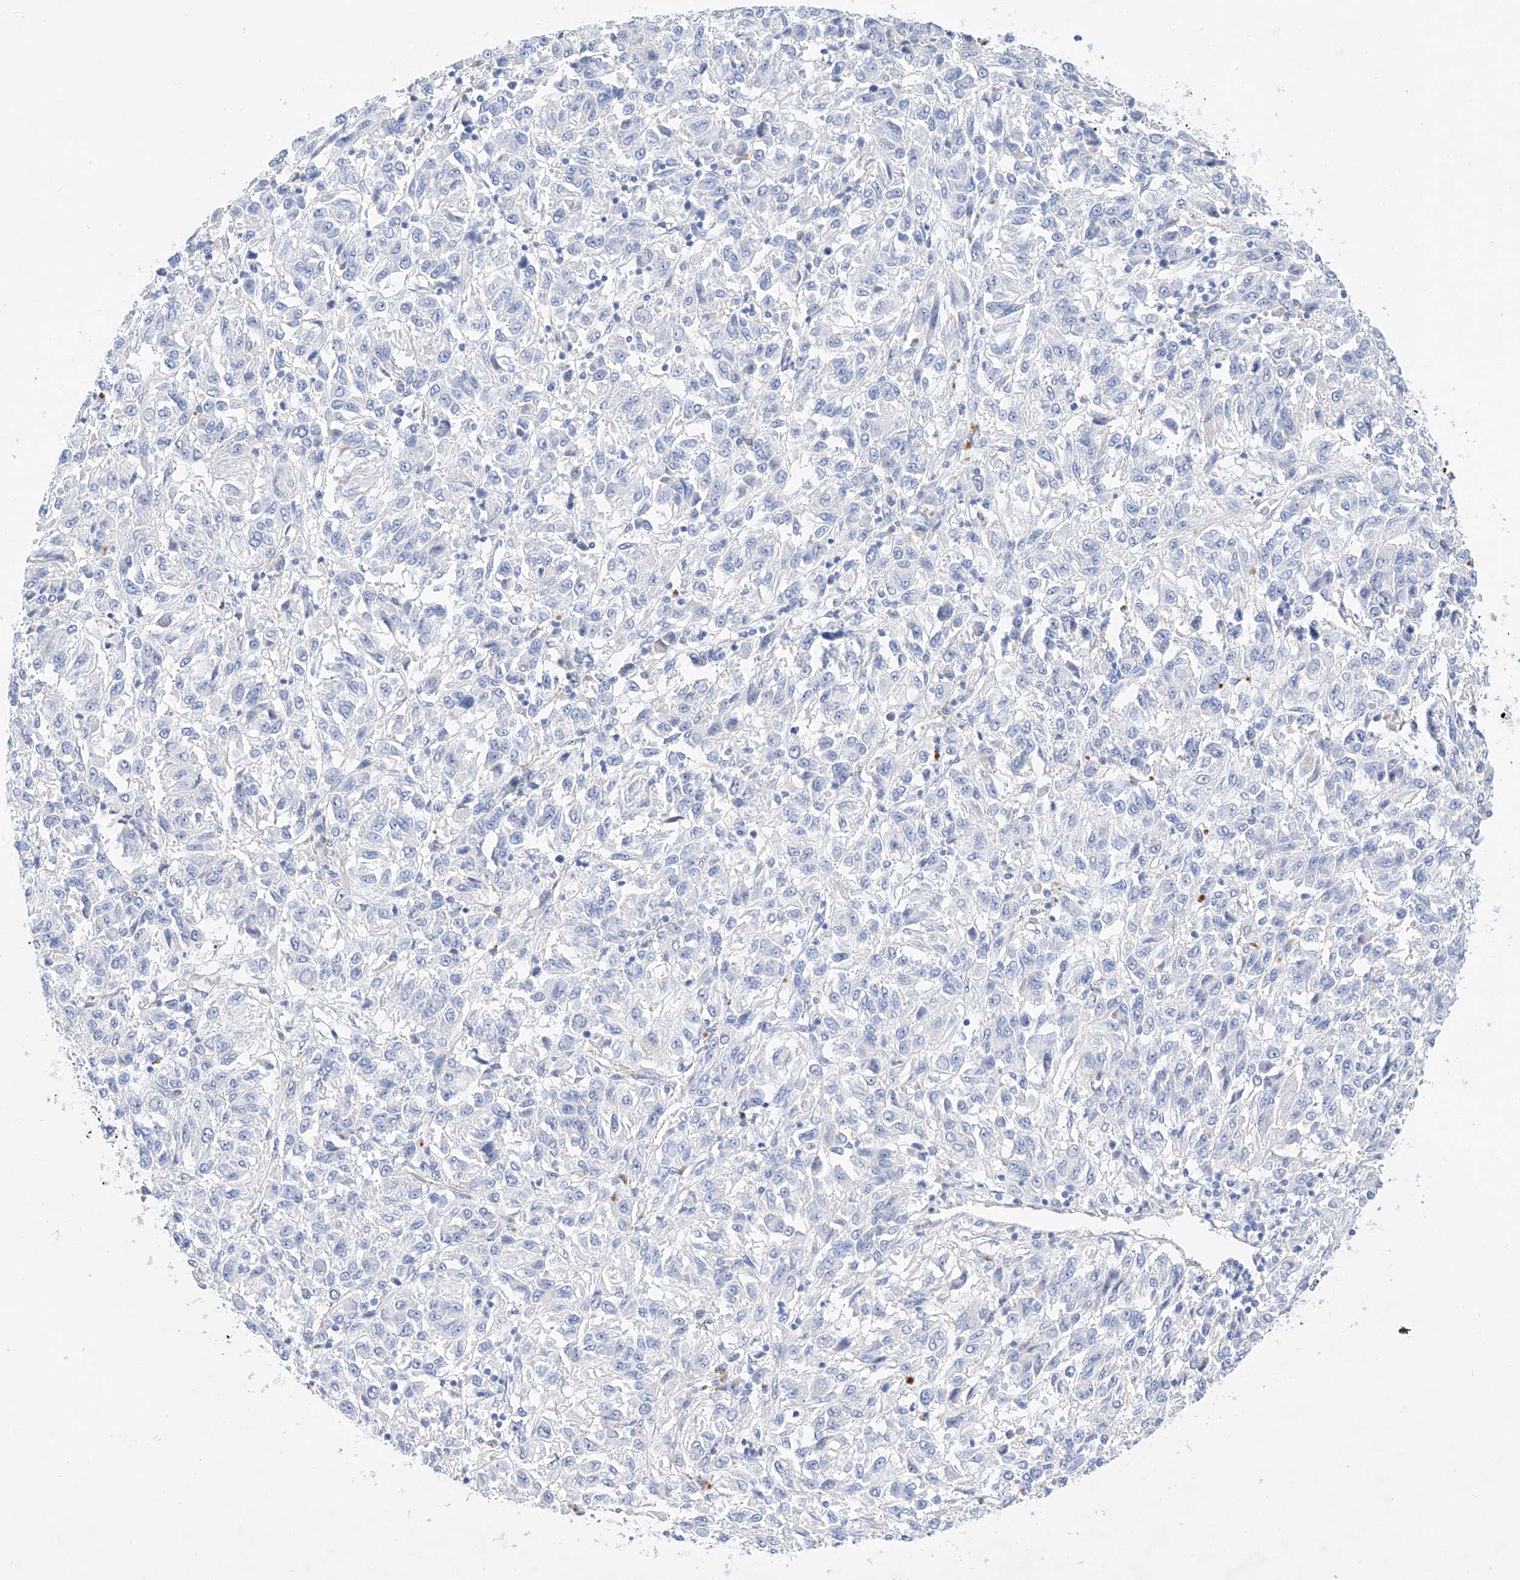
{"staining": {"intensity": "negative", "quantity": "none", "location": "none"}, "tissue": "melanoma", "cell_type": "Tumor cells", "image_type": "cancer", "snomed": [{"axis": "morphology", "description": "Malignant melanoma, Metastatic site"}, {"axis": "topography", "description": "Lung"}], "caption": "An image of melanoma stained for a protein displays no brown staining in tumor cells.", "gene": "SBSPON", "patient": {"sex": "male", "age": 64}}